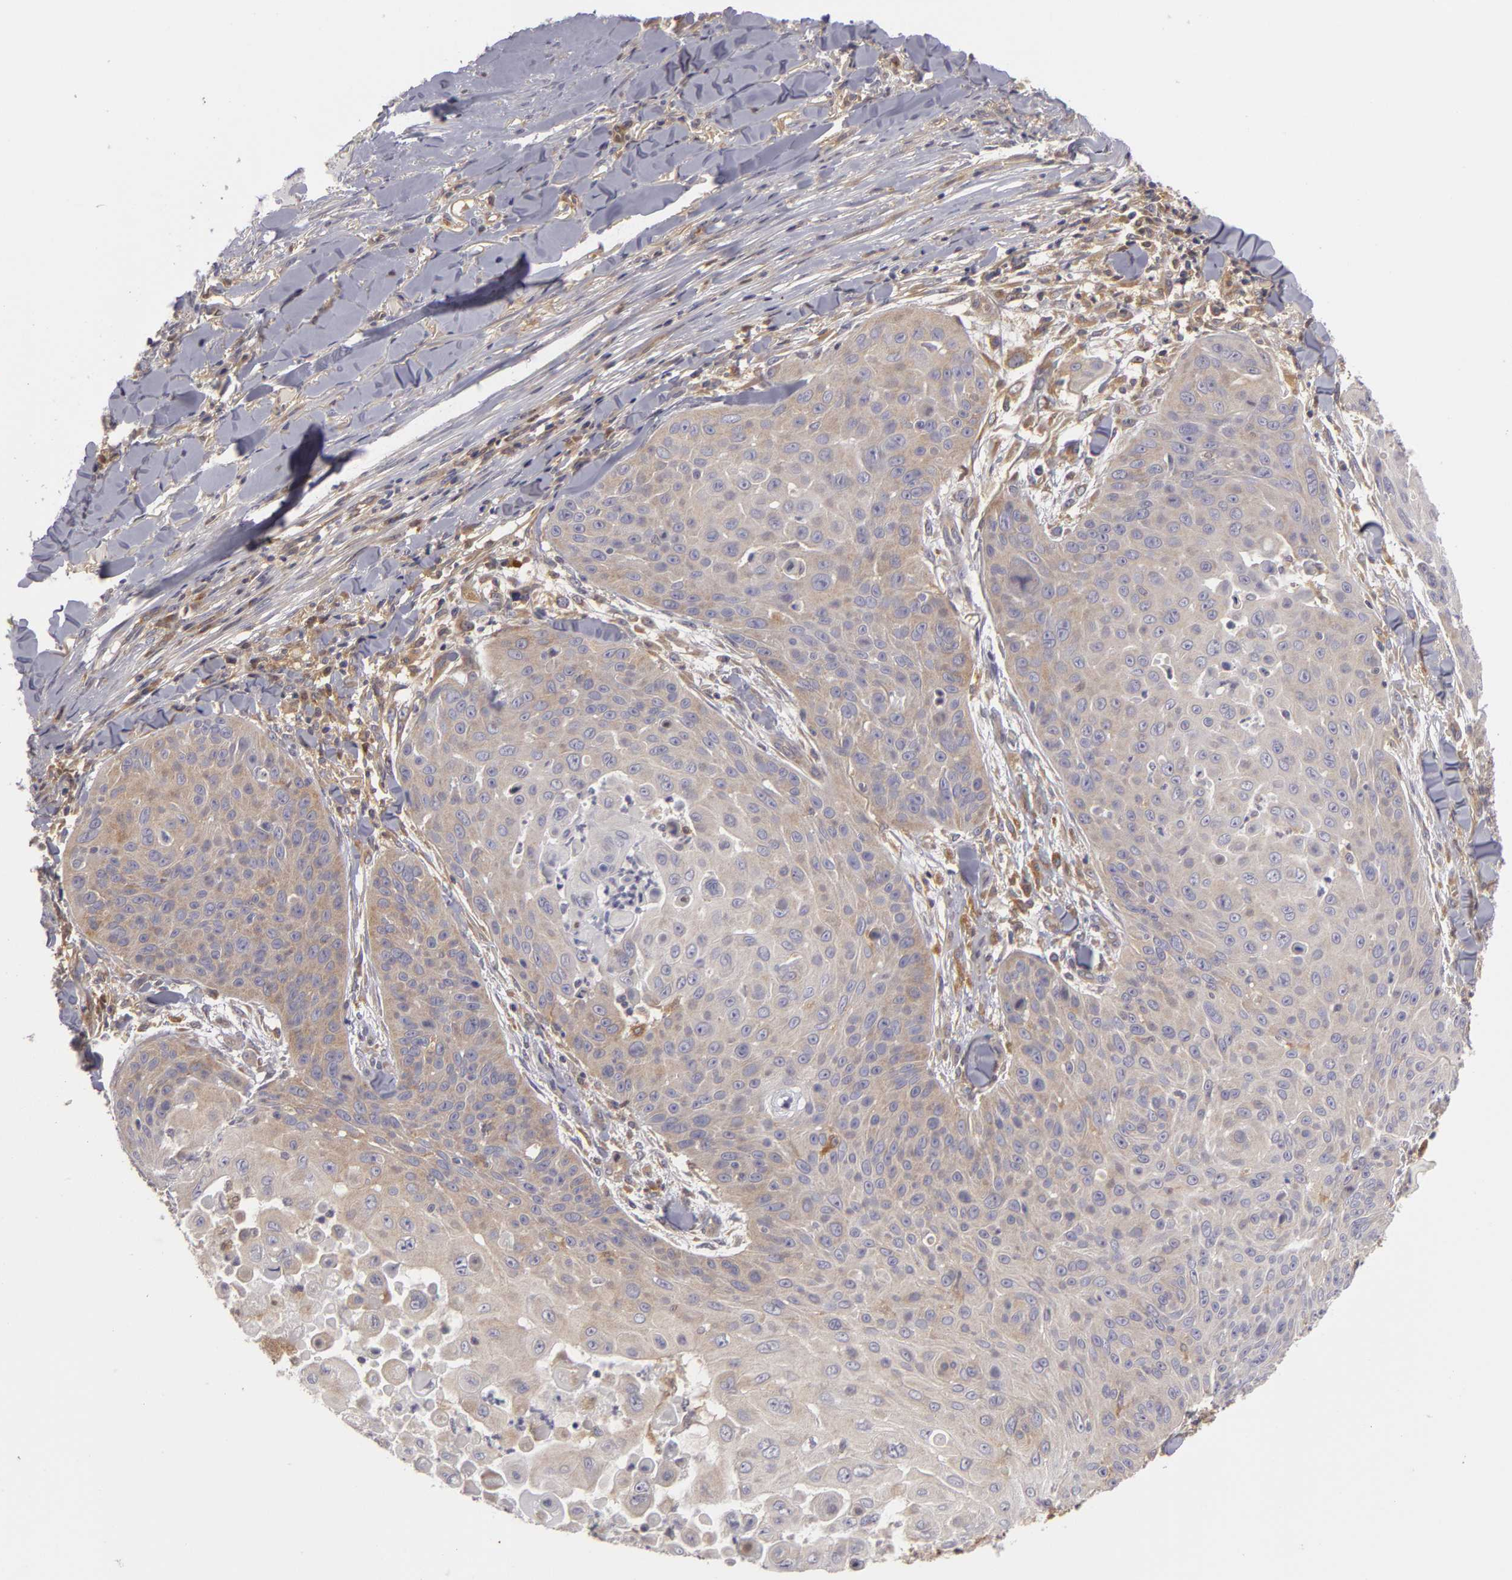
{"staining": {"intensity": "negative", "quantity": "none", "location": "none"}, "tissue": "skin cancer", "cell_type": "Tumor cells", "image_type": "cancer", "snomed": [{"axis": "morphology", "description": "Squamous cell carcinoma, NOS"}, {"axis": "topography", "description": "Skin"}], "caption": "An IHC photomicrograph of skin cancer (squamous cell carcinoma) is shown. There is no staining in tumor cells of skin cancer (squamous cell carcinoma).", "gene": "ZNF229", "patient": {"sex": "male", "age": 82}}